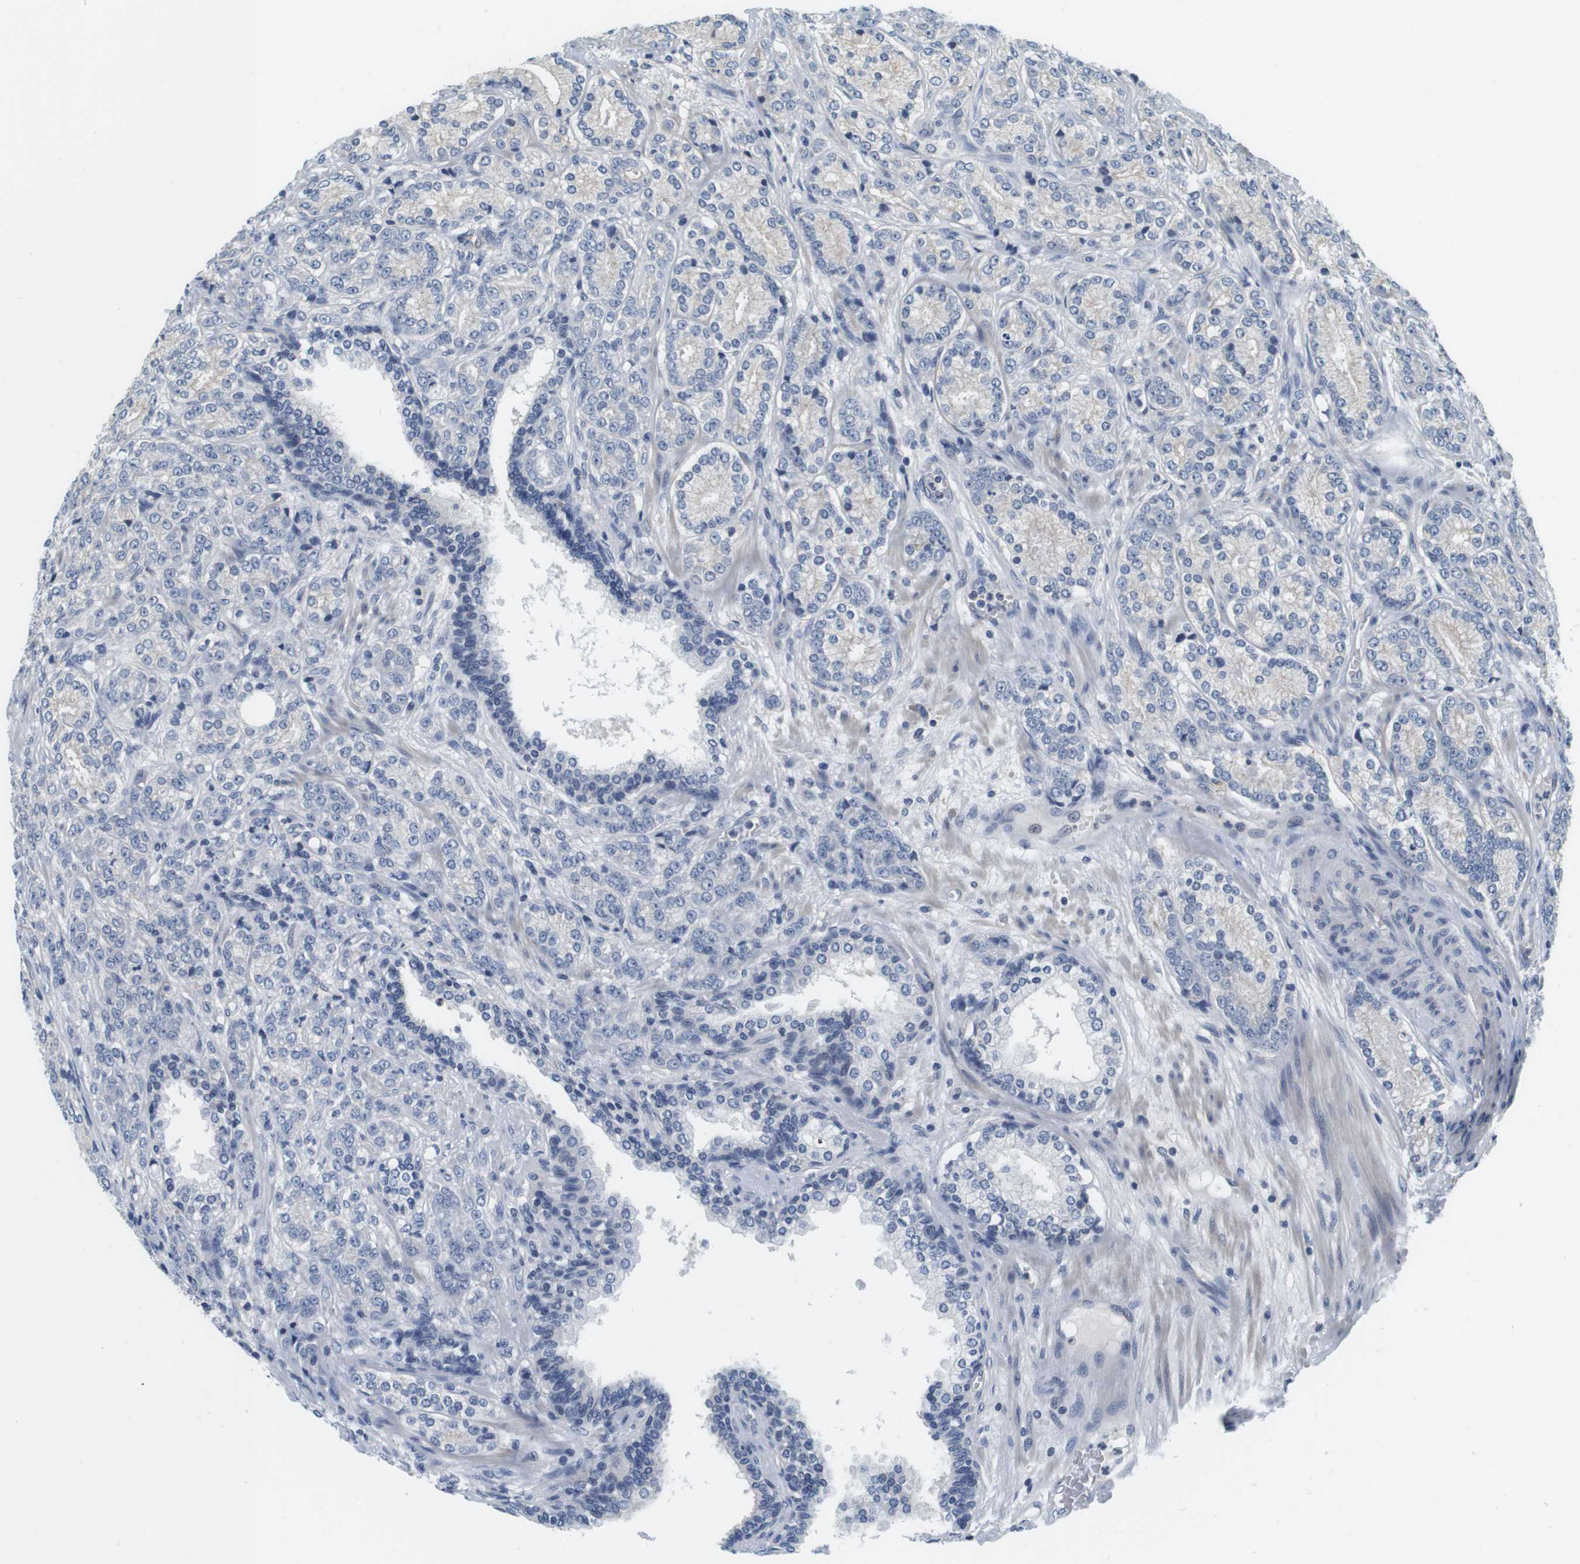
{"staining": {"intensity": "negative", "quantity": "none", "location": "none"}, "tissue": "prostate cancer", "cell_type": "Tumor cells", "image_type": "cancer", "snomed": [{"axis": "morphology", "description": "Adenocarcinoma, High grade"}, {"axis": "topography", "description": "Prostate"}], "caption": "High-grade adenocarcinoma (prostate) stained for a protein using immunohistochemistry demonstrates no expression tumor cells.", "gene": "KCNJ5", "patient": {"sex": "male", "age": 61}}